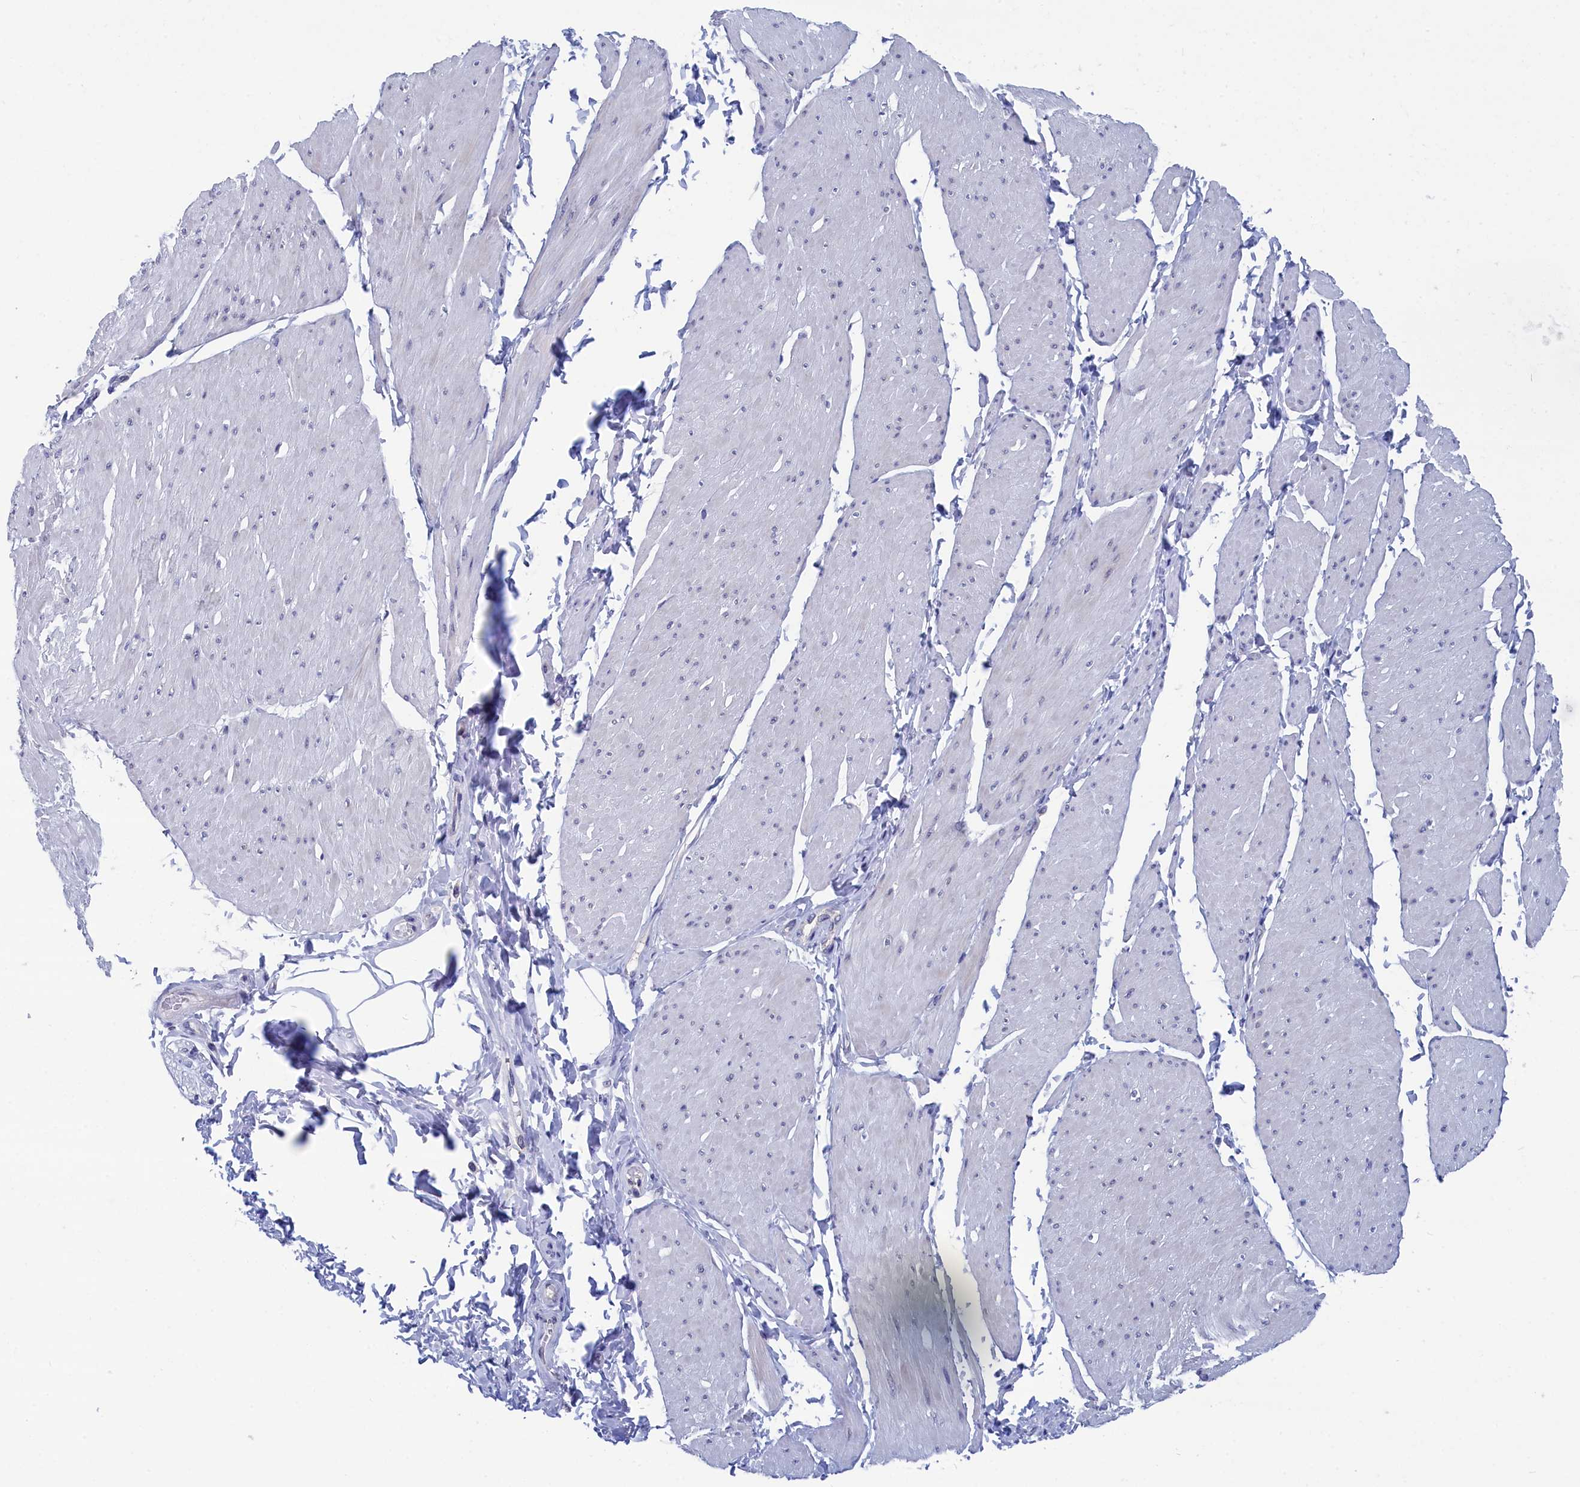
{"staining": {"intensity": "negative", "quantity": "none", "location": "none"}, "tissue": "smooth muscle", "cell_type": "Smooth muscle cells", "image_type": "normal", "snomed": [{"axis": "morphology", "description": "Urothelial carcinoma, High grade"}, {"axis": "topography", "description": "Urinary bladder"}], "caption": "This is a photomicrograph of immunohistochemistry (IHC) staining of unremarkable smooth muscle, which shows no expression in smooth muscle cells.", "gene": "PGP", "patient": {"sex": "male", "age": 46}}